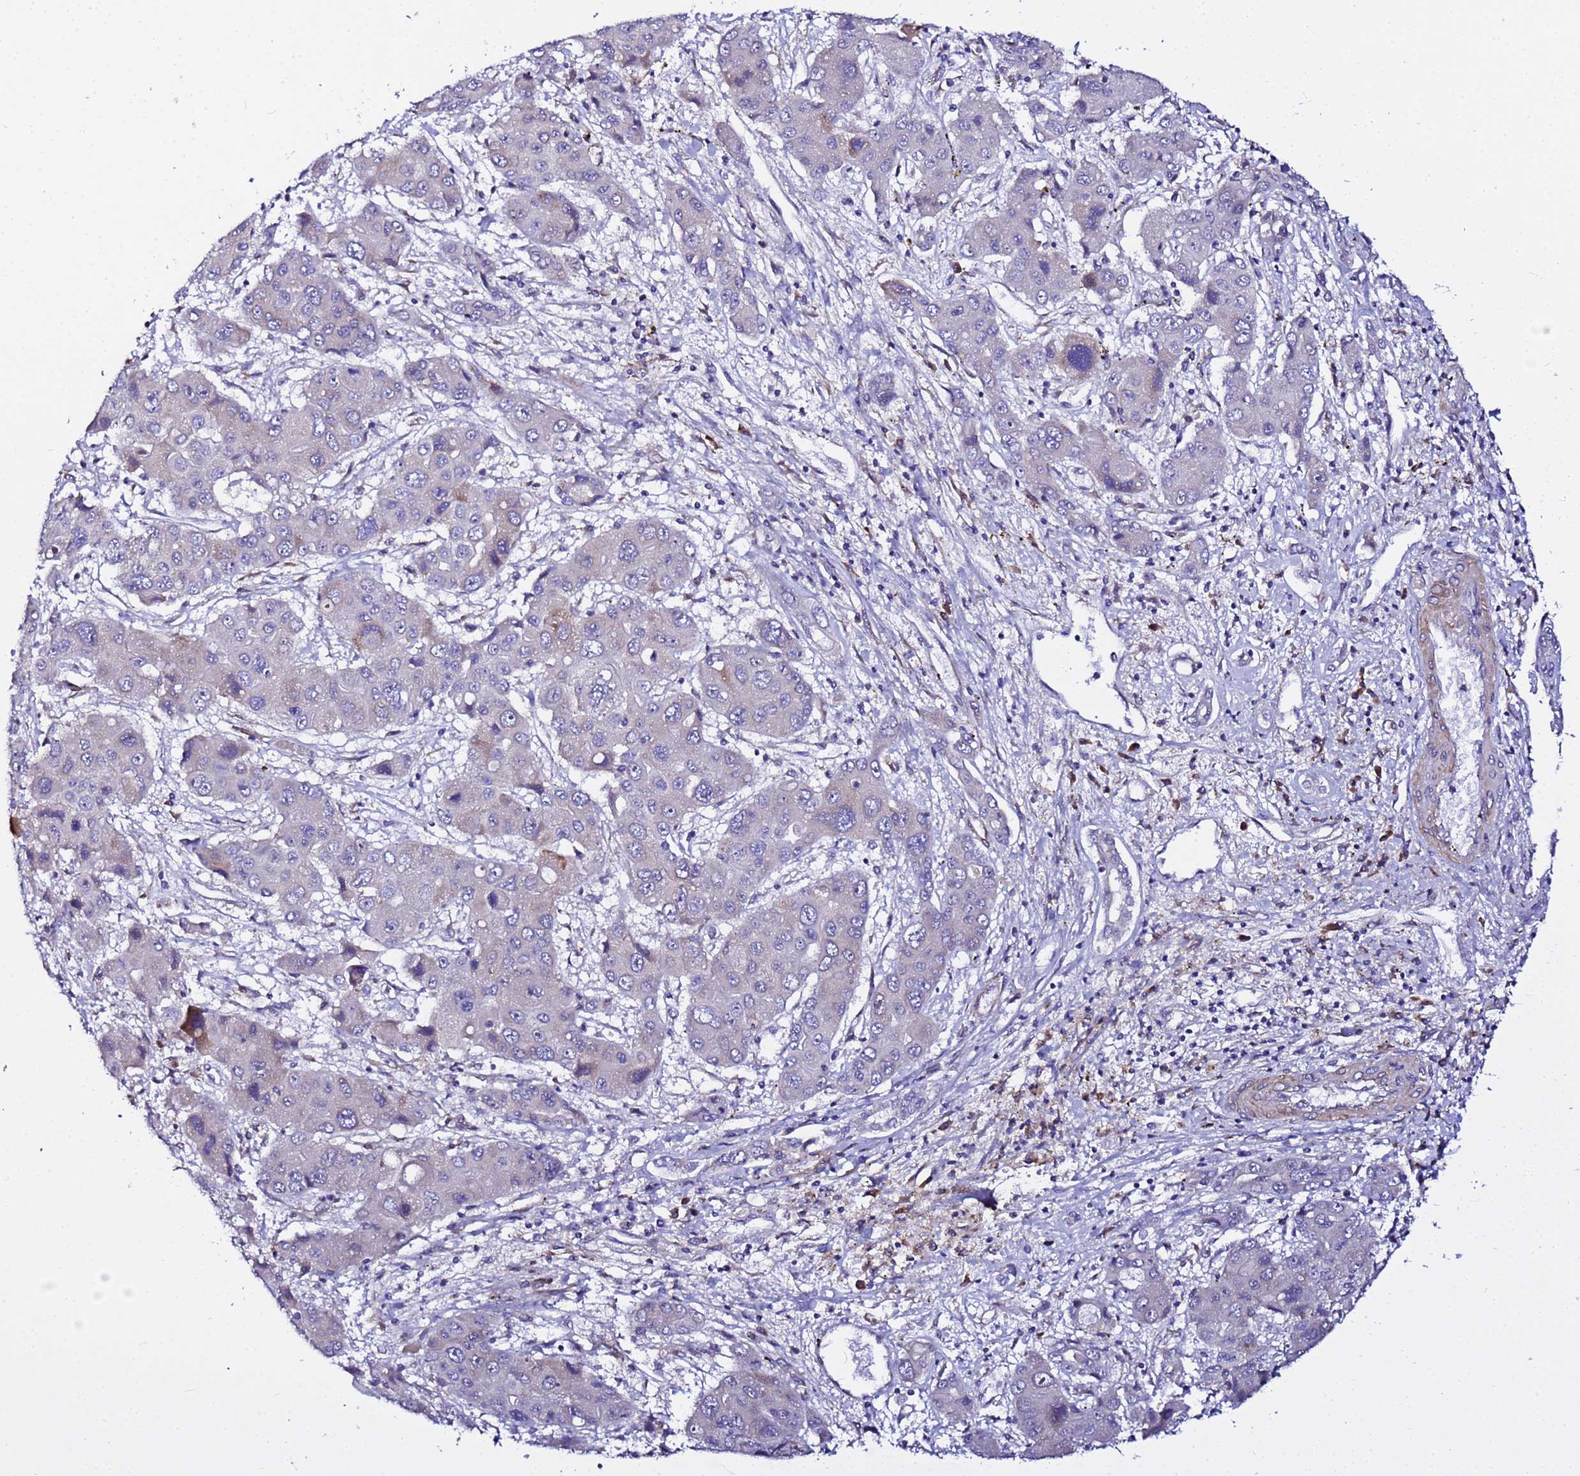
{"staining": {"intensity": "negative", "quantity": "none", "location": "none"}, "tissue": "liver cancer", "cell_type": "Tumor cells", "image_type": "cancer", "snomed": [{"axis": "morphology", "description": "Cholangiocarcinoma"}, {"axis": "topography", "description": "Liver"}], "caption": "Immunohistochemistry (IHC) histopathology image of neoplastic tissue: human liver cancer (cholangiocarcinoma) stained with DAB exhibits no significant protein staining in tumor cells.", "gene": "JRKL", "patient": {"sex": "male", "age": 67}}